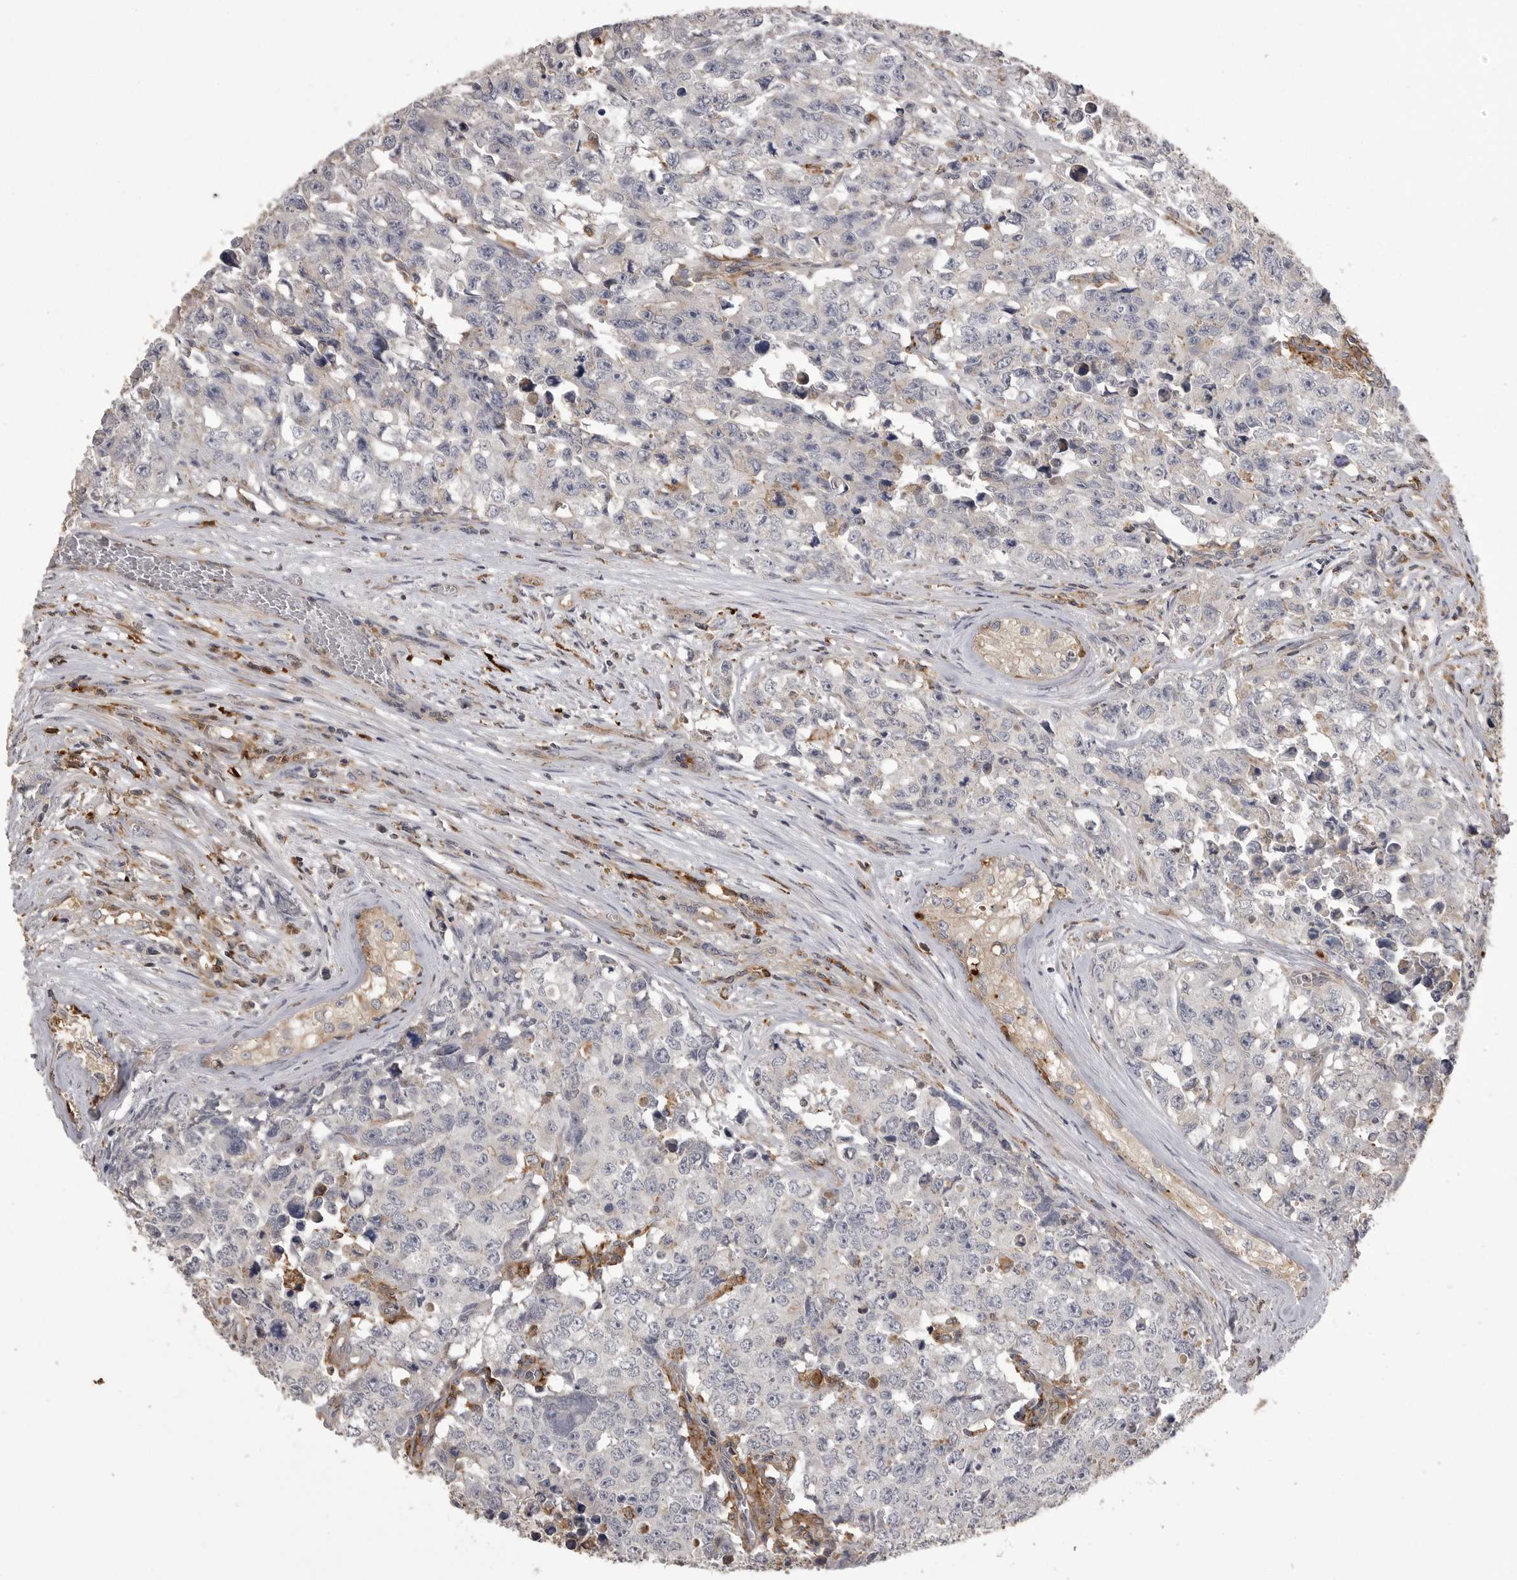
{"staining": {"intensity": "negative", "quantity": "none", "location": "none"}, "tissue": "testis cancer", "cell_type": "Tumor cells", "image_type": "cancer", "snomed": [{"axis": "morphology", "description": "Carcinoma, Embryonal, NOS"}, {"axis": "topography", "description": "Testis"}], "caption": "Immunohistochemistry (IHC) histopathology image of neoplastic tissue: testis embryonal carcinoma stained with DAB (3,3'-diaminobenzidine) exhibits no significant protein positivity in tumor cells. (DAB (3,3'-diaminobenzidine) immunohistochemistry (IHC) visualized using brightfield microscopy, high magnification).", "gene": "CMTM6", "patient": {"sex": "male", "age": 28}}